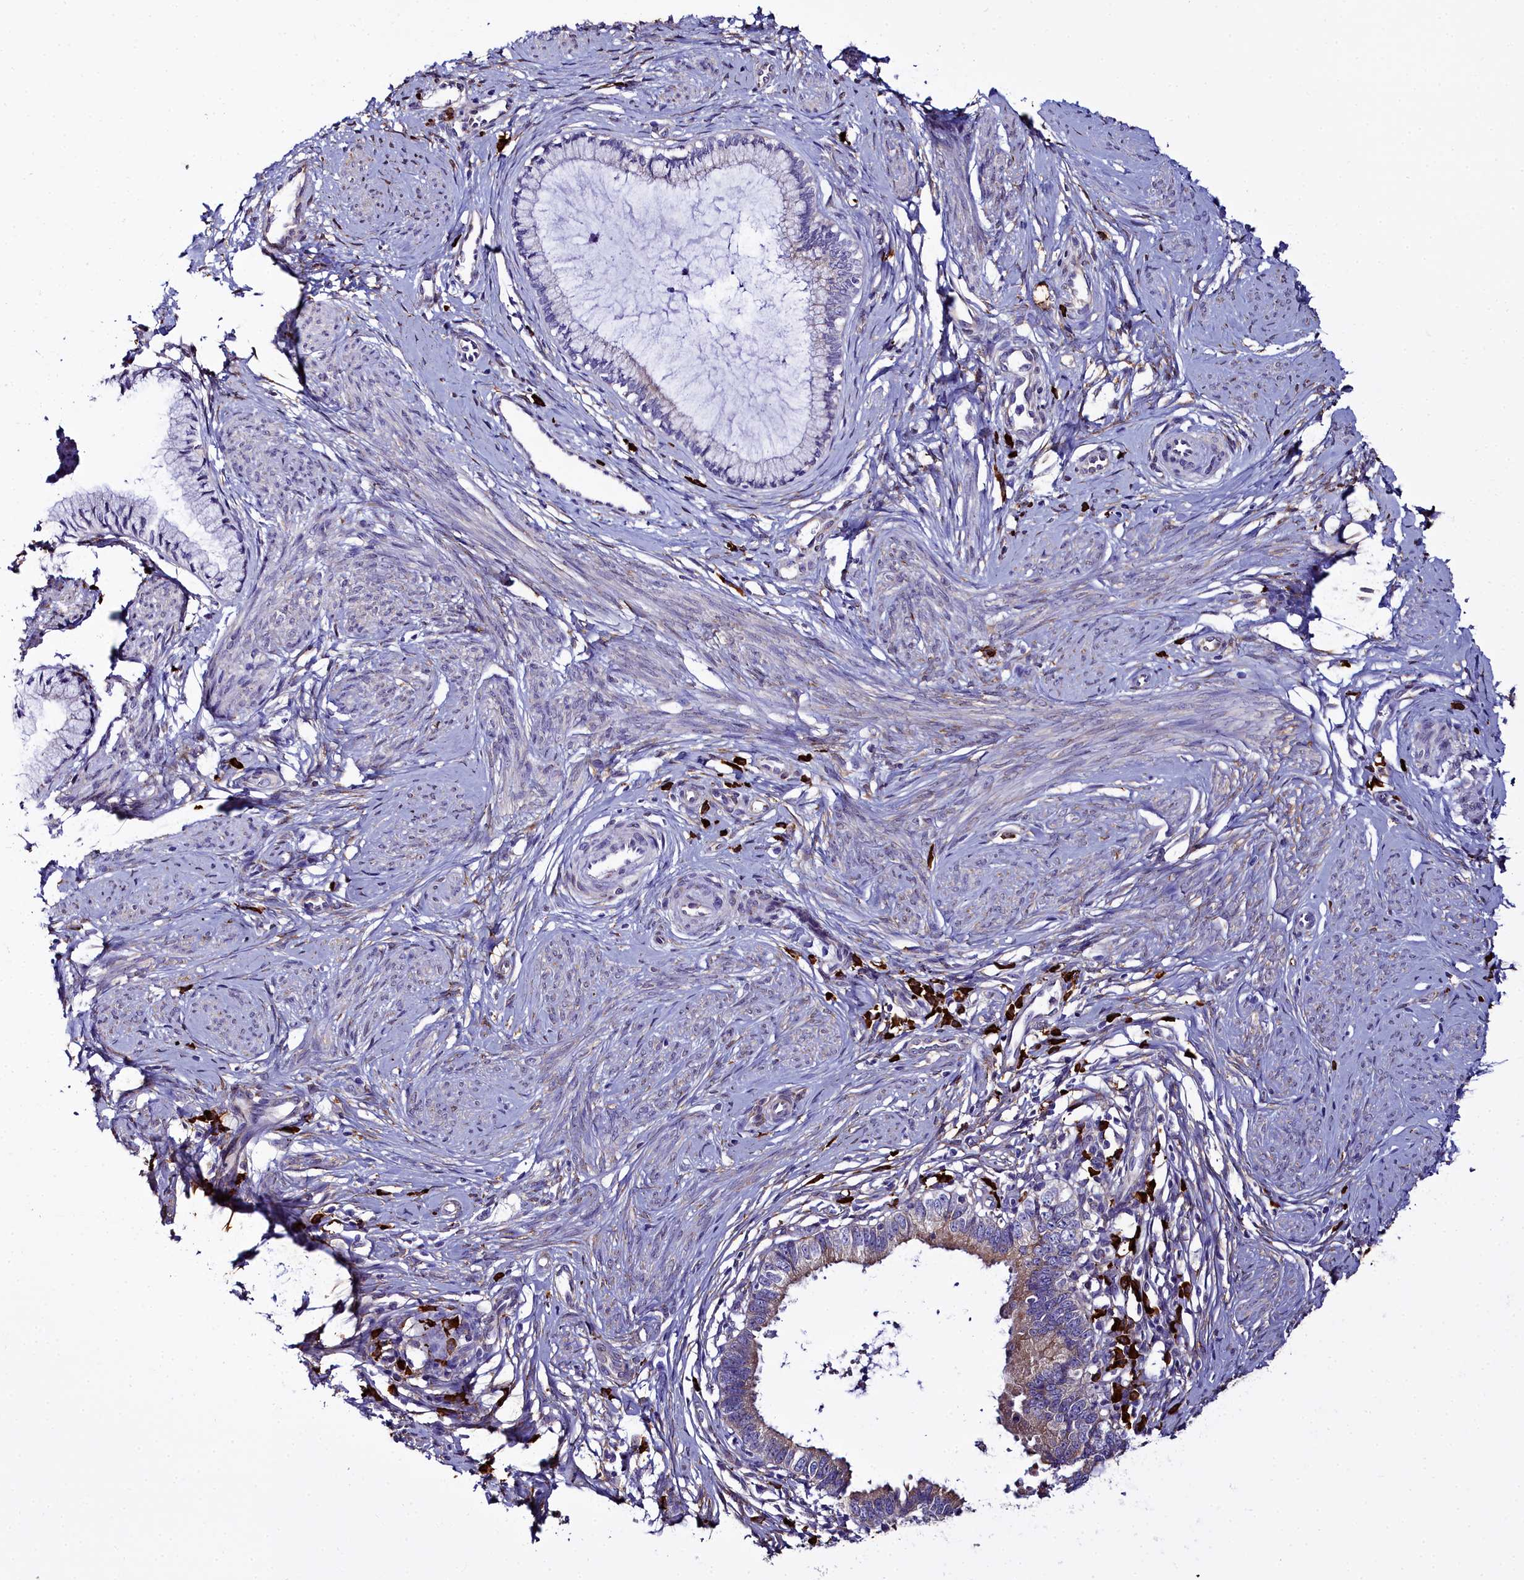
{"staining": {"intensity": "moderate", "quantity": "<25%", "location": "cytoplasmic/membranous"}, "tissue": "cervical cancer", "cell_type": "Tumor cells", "image_type": "cancer", "snomed": [{"axis": "morphology", "description": "Adenocarcinoma, NOS"}, {"axis": "topography", "description": "Cervix"}], "caption": "Protein staining displays moderate cytoplasmic/membranous positivity in approximately <25% of tumor cells in adenocarcinoma (cervical). Immunohistochemistry (ihc) stains the protein in brown and the nuclei are stained blue.", "gene": "TXNDC5", "patient": {"sex": "female", "age": 36}}